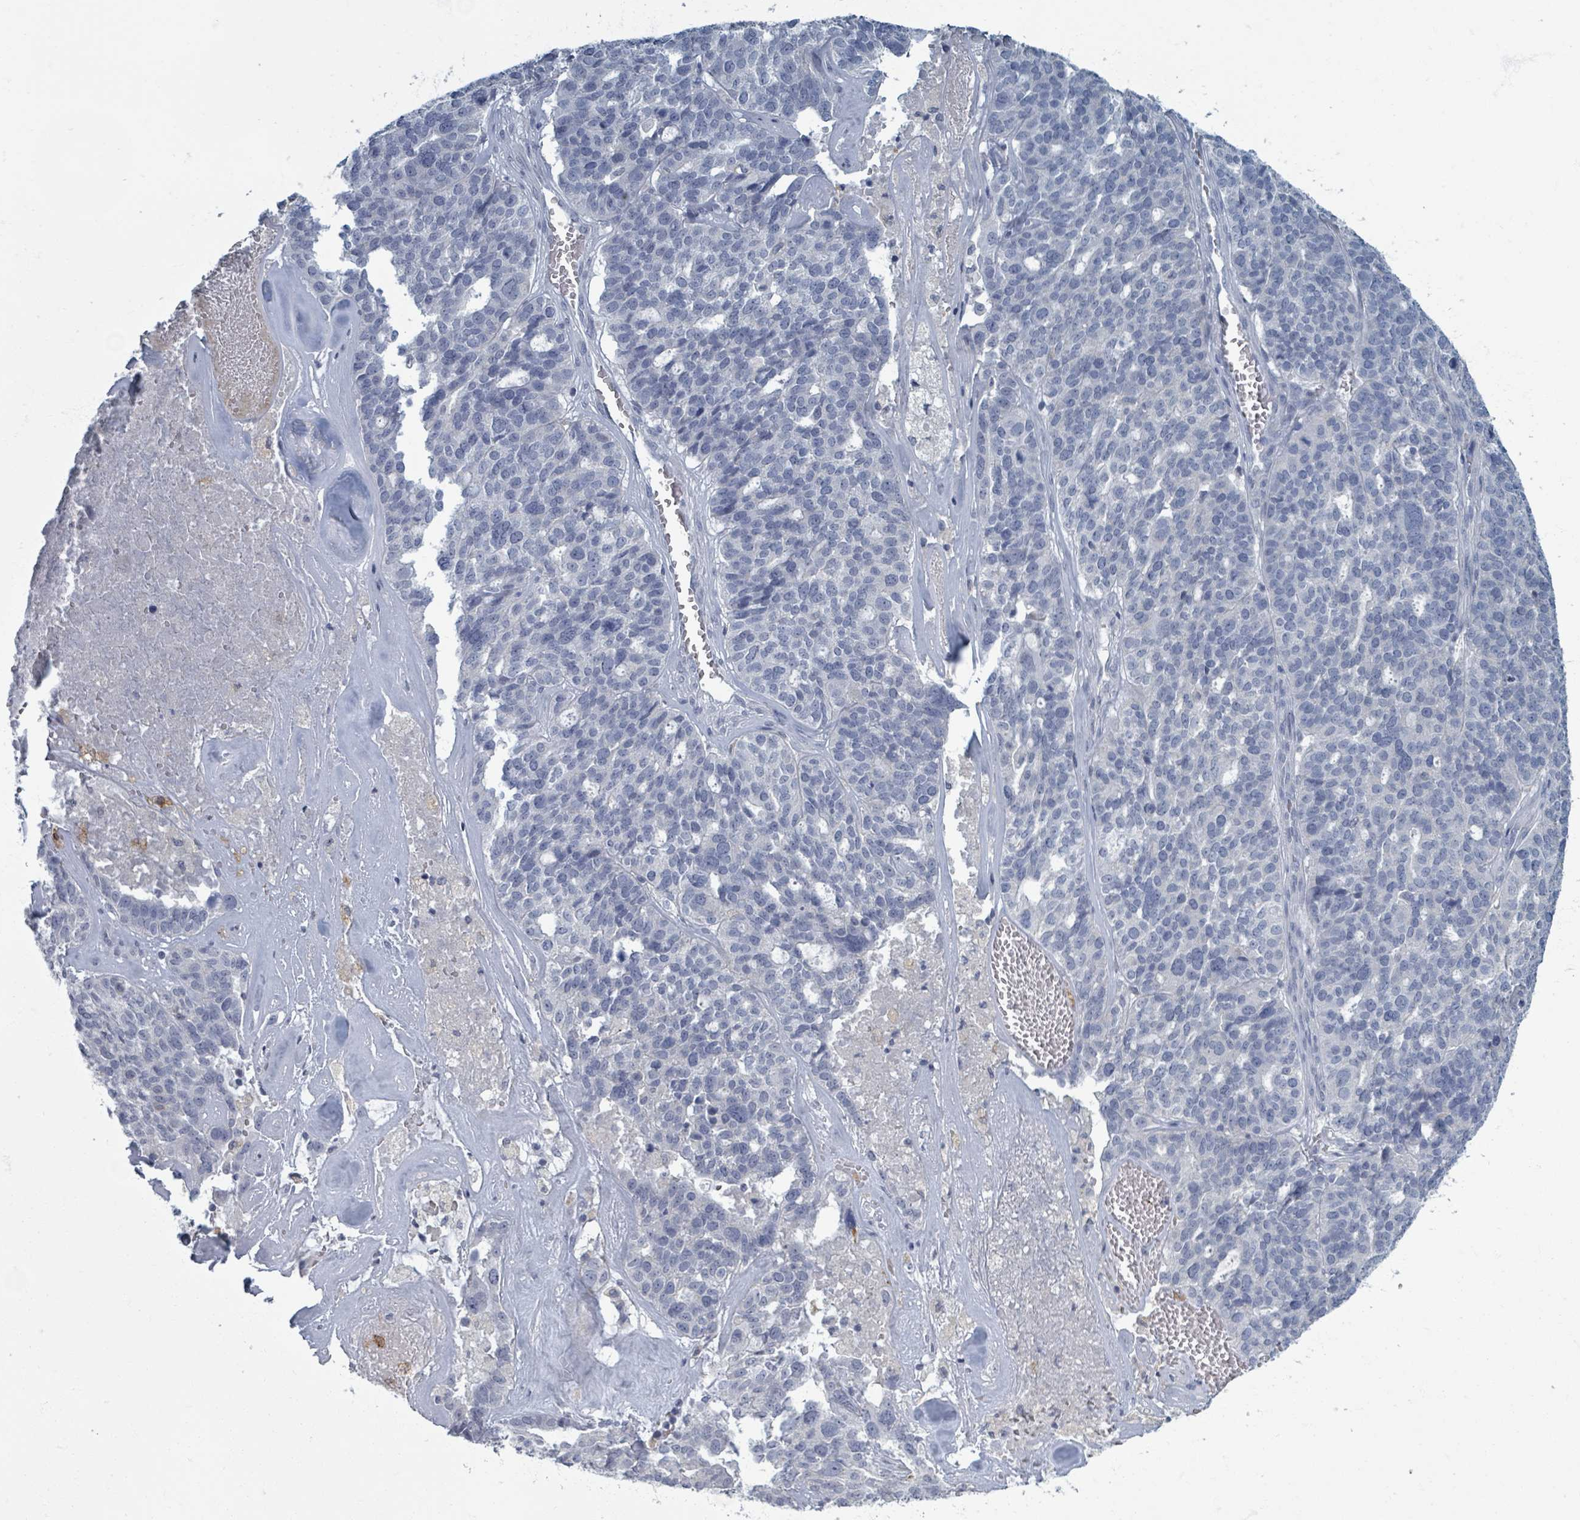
{"staining": {"intensity": "negative", "quantity": "none", "location": "none"}, "tissue": "ovarian cancer", "cell_type": "Tumor cells", "image_type": "cancer", "snomed": [{"axis": "morphology", "description": "Cystadenocarcinoma, serous, NOS"}, {"axis": "topography", "description": "Ovary"}], "caption": "Photomicrograph shows no significant protein staining in tumor cells of ovarian cancer. (DAB (3,3'-diaminobenzidine) immunohistochemistry visualized using brightfield microscopy, high magnification).", "gene": "WNT11", "patient": {"sex": "female", "age": 59}}